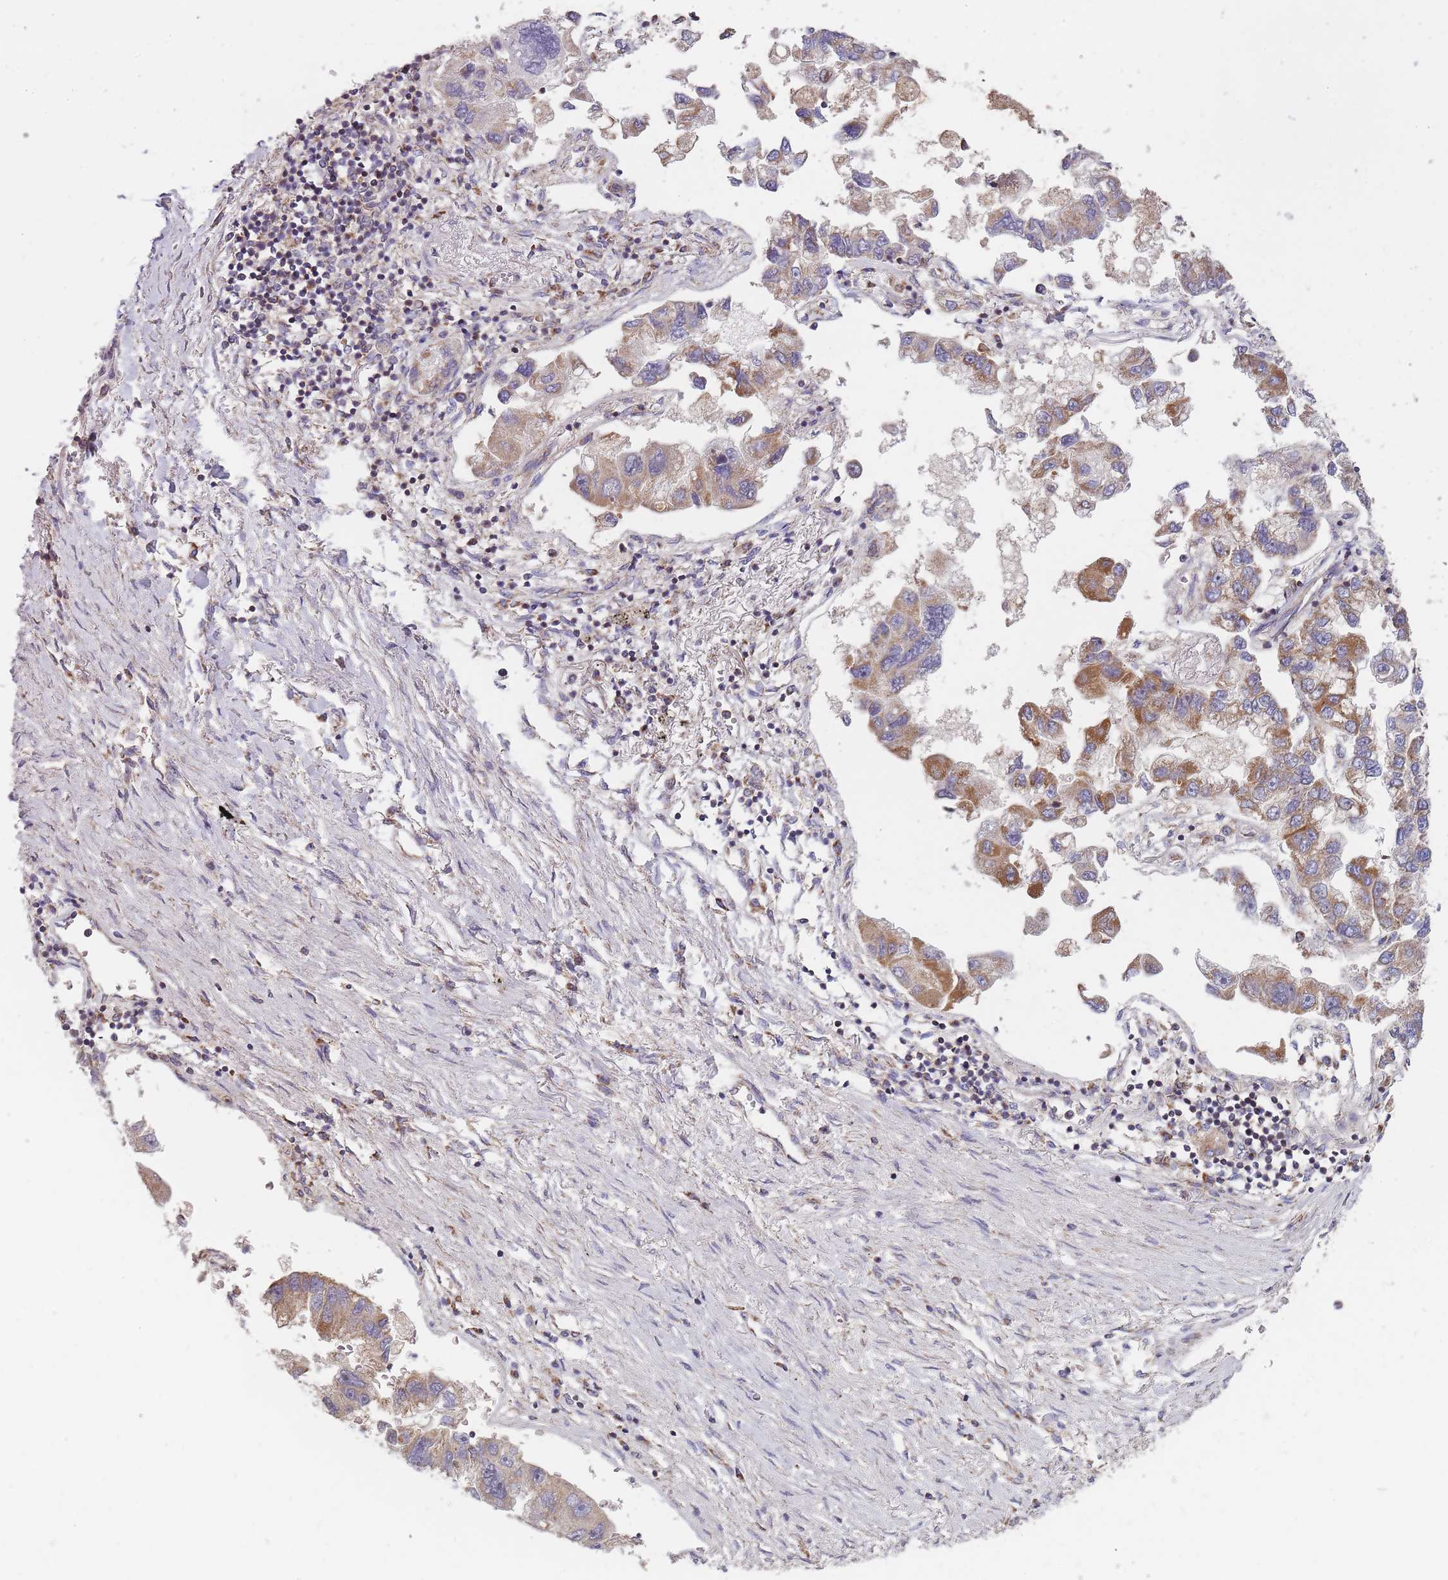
{"staining": {"intensity": "moderate", "quantity": ">75%", "location": "cytoplasmic/membranous"}, "tissue": "lung cancer", "cell_type": "Tumor cells", "image_type": "cancer", "snomed": [{"axis": "morphology", "description": "Adenocarcinoma, NOS"}, {"axis": "topography", "description": "Lung"}], "caption": "The micrograph exhibits a brown stain indicating the presence of a protein in the cytoplasmic/membranous of tumor cells in adenocarcinoma (lung). The protein is shown in brown color, while the nuclei are stained blue.", "gene": "NDUFA9", "patient": {"sex": "female", "age": 54}}